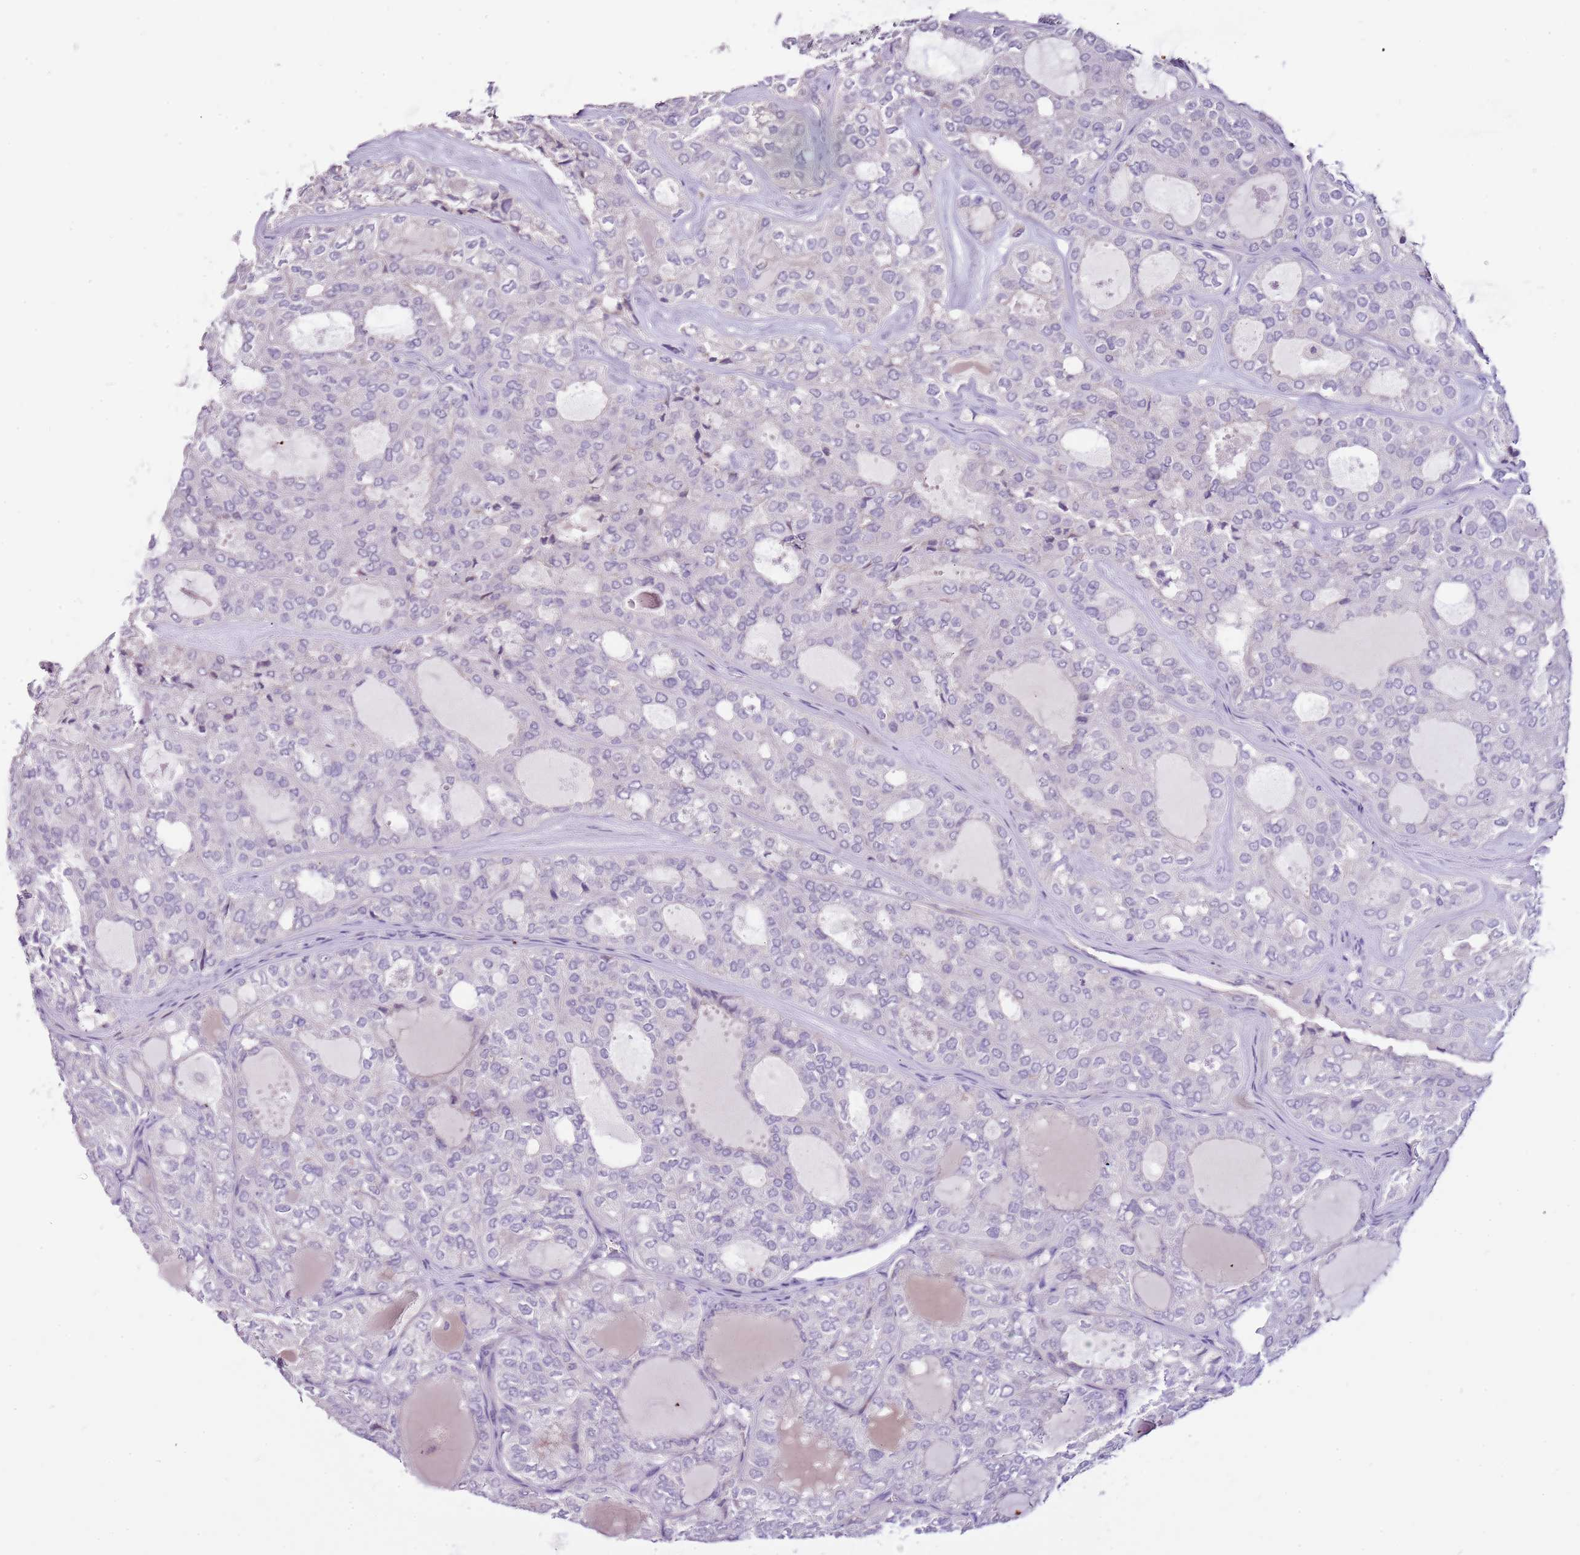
{"staining": {"intensity": "negative", "quantity": "none", "location": "none"}, "tissue": "thyroid cancer", "cell_type": "Tumor cells", "image_type": "cancer", "snomed": [{"axis": "morphology", "description": "Follicular adenoma carcinoma, NOS"}, {"axis": "topography", "description": "Thyroid gland"}], "caption": "A micrograph of human thyroid follicular adenoma carcinoma is negative for staining in tumor cells.", "gene": "NKX2-3", "patient": {"sex": "male", "age": 75}}